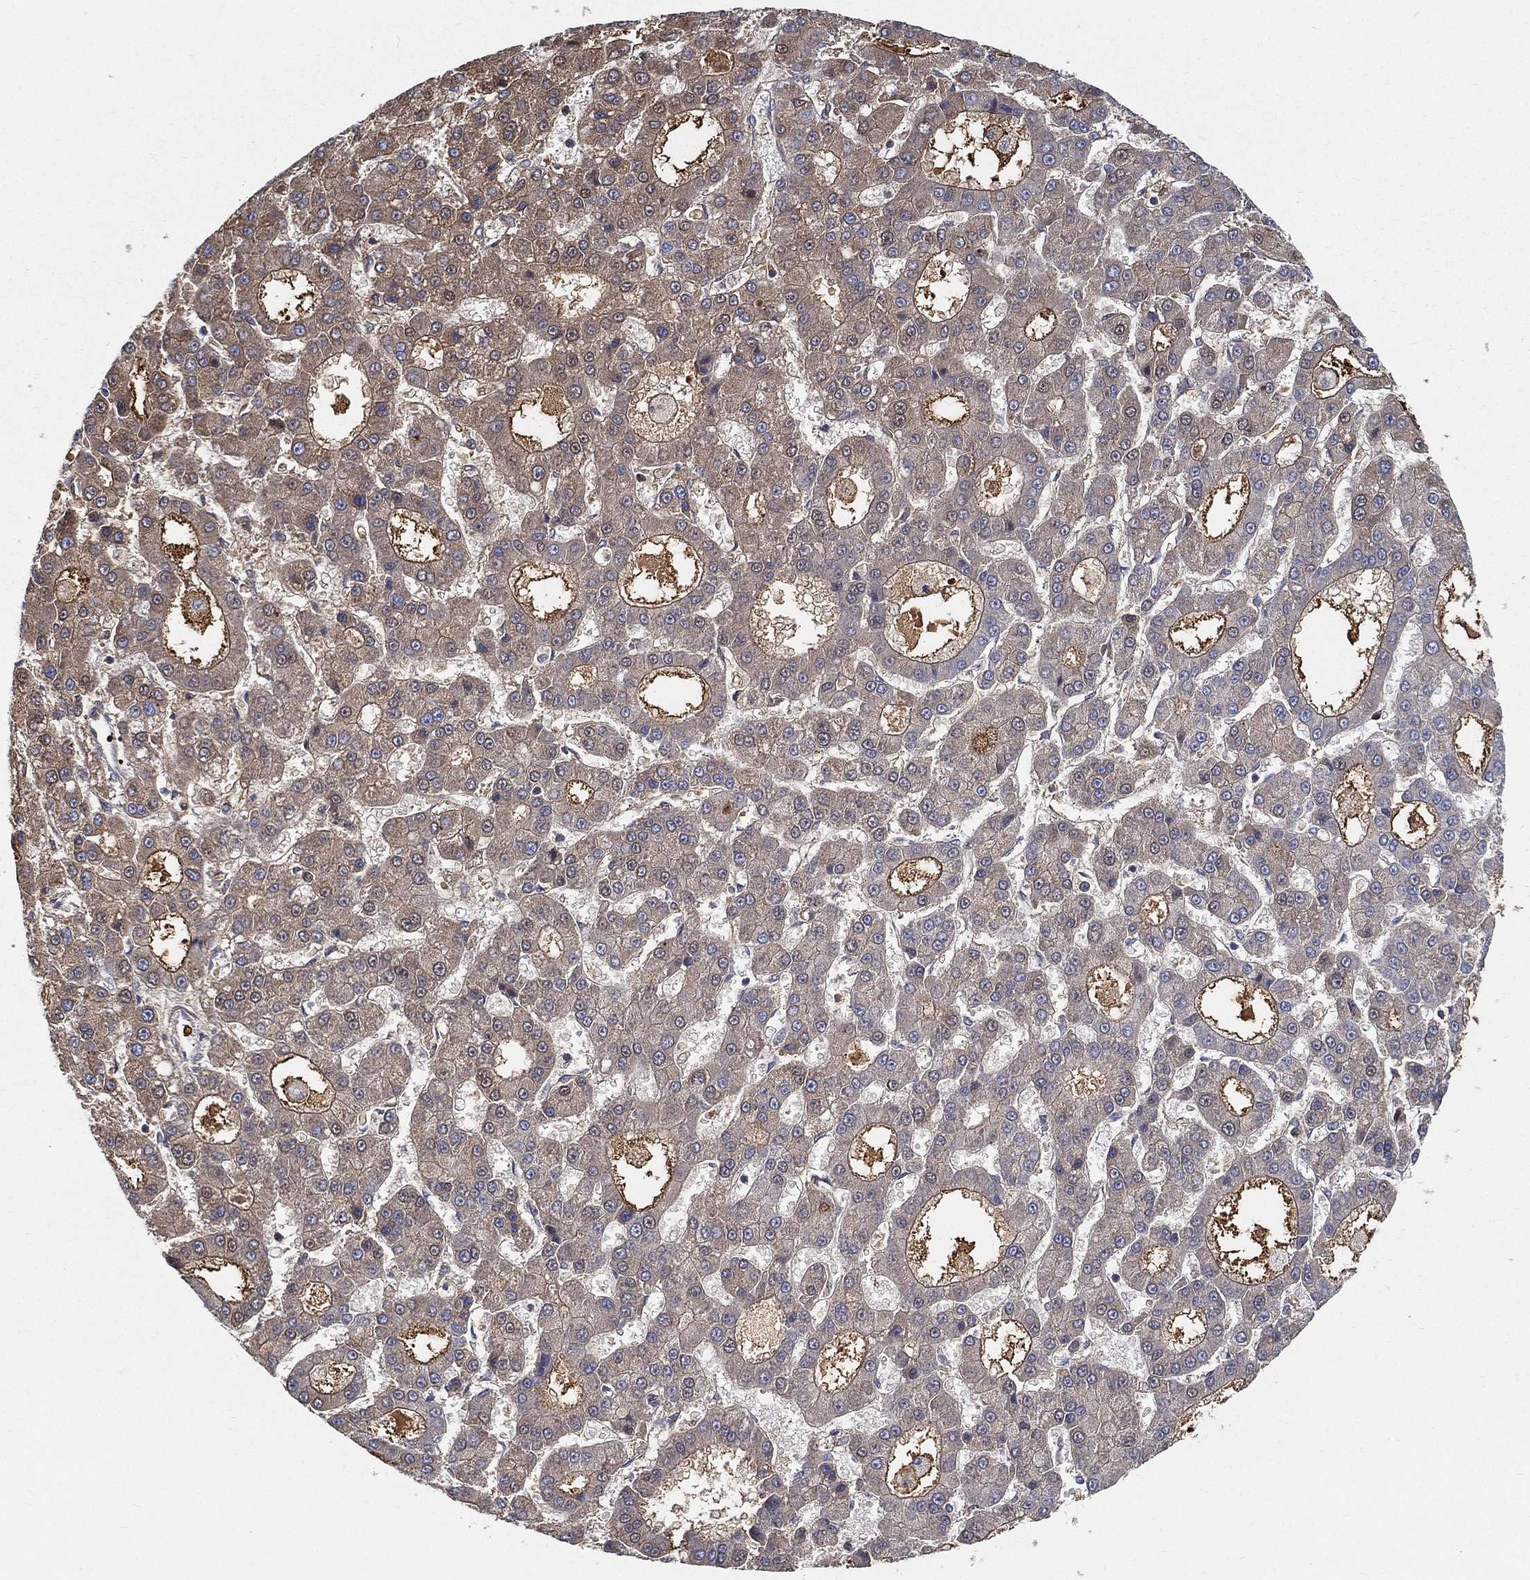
{"staining": {"intensity": "weak", "quantity": ">75%", "location": "cytoplasmic/membranous"}, "tissue": "liver cancer", "cell_type": "Tumor cells", "image_type": "cancer", "snomed": [{"axis": "morphology", "description": "Carcinoma, Hepatocellular, NOS"}, {"axis": "topography", "description": "Liver"}], "caption": "The image shows a brown stain indicating the presence of a protein in the cytoplasmic/membranous of tumor cells in liver hepatocellular carcinoma.", "gene": "IFNB1", "patient": {"sex": "male", "age": 70}}